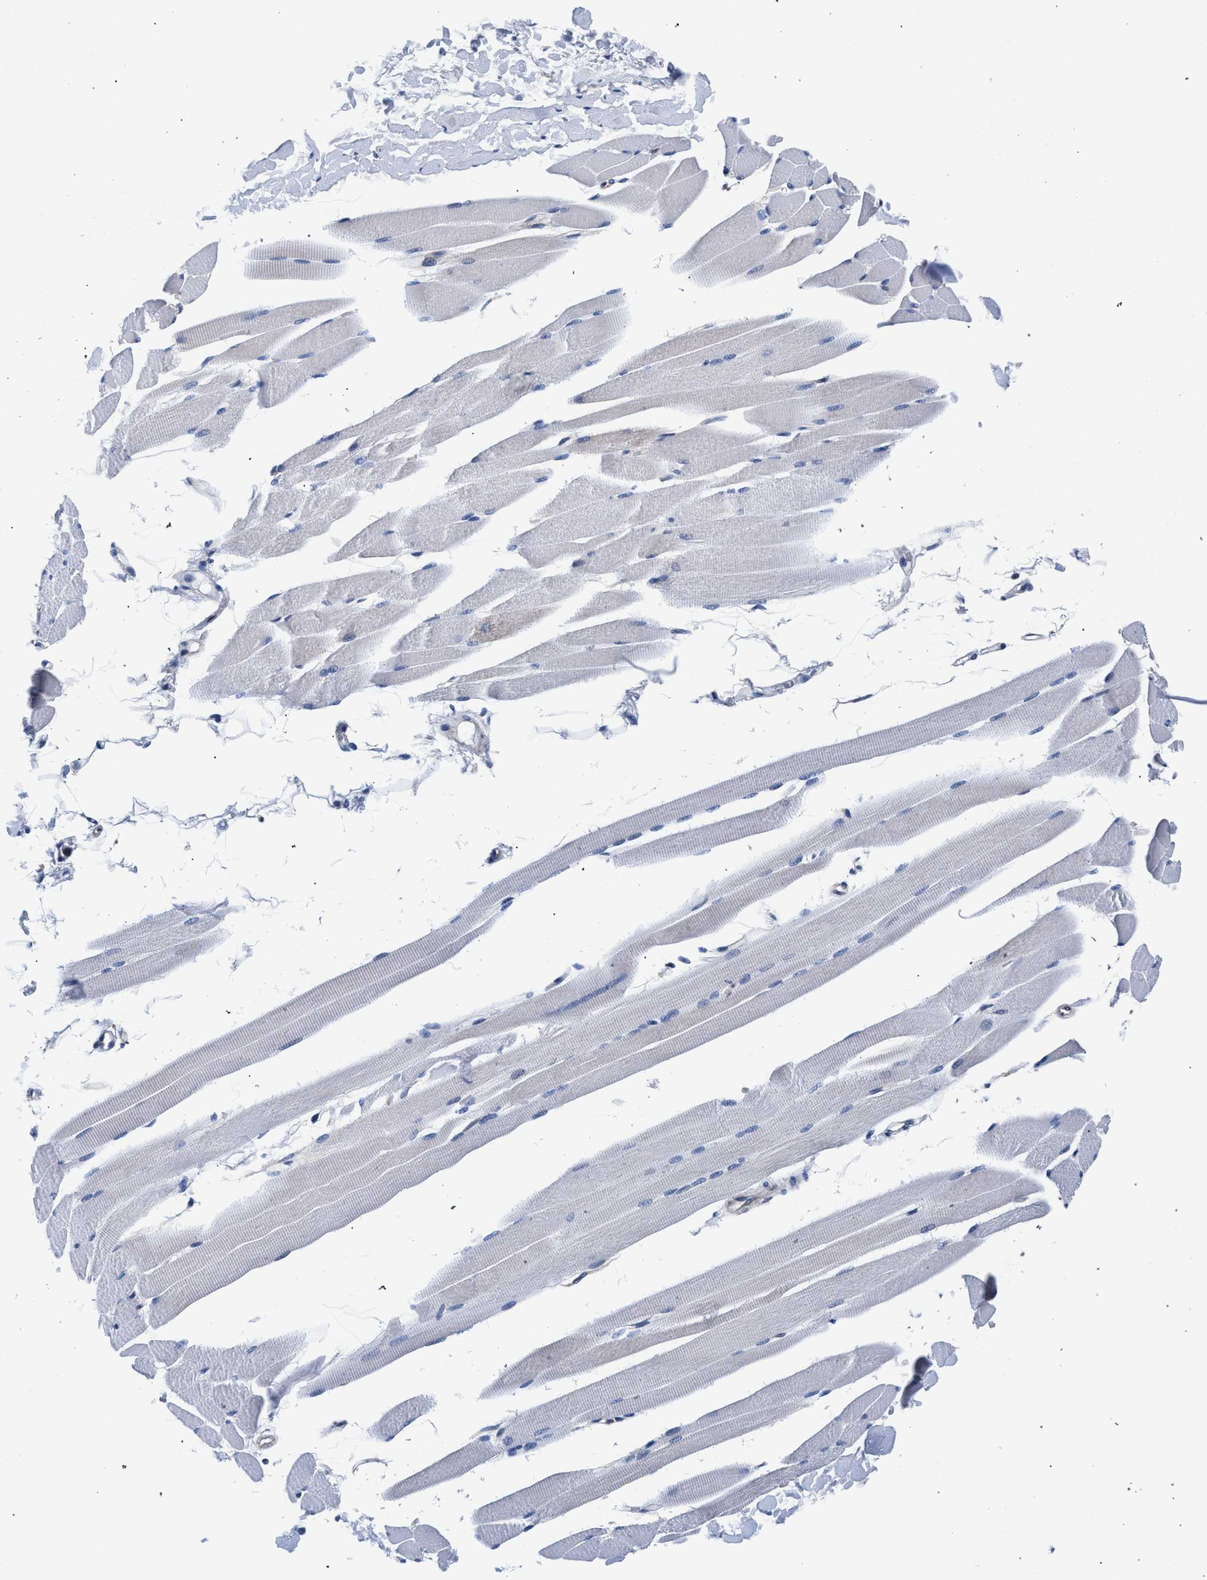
{"staining": {"intensity": "negative", "quantity": "none", "location": "none"}, "tissue": "skeletal muscle", "cell_type": "Myocytes", "image_type": "normal", "snomed": [{"axis": "morphology", "description": "Normal tissue, NOS"}, {"axis": "topography", "description": "Skeletal muscle"}, {"axis": "topography", "description": "Peripheral nerve tissue"}], "caption": "DAB immunohistochemical staining of unremarkable skeletal muscle displays no significant staining in myocytes.", "gene": "LASP1", "patient": {"sex": "female", "age": 84}}